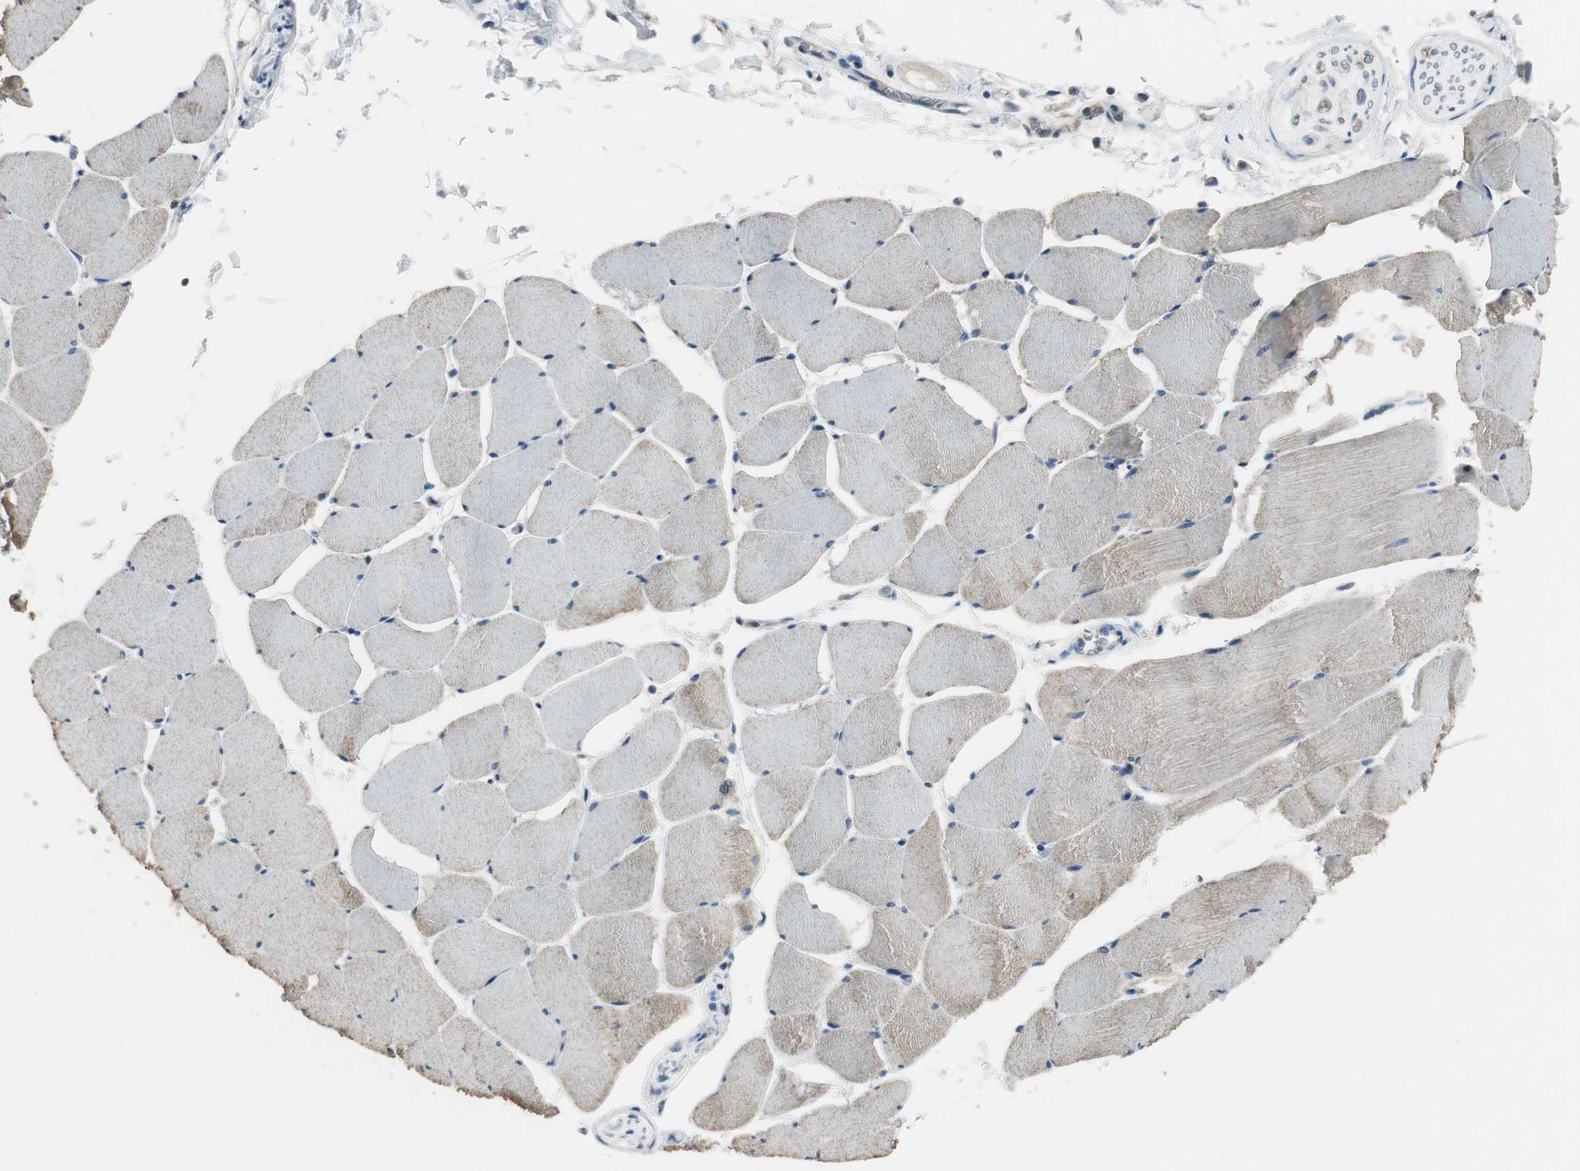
{"staining": {"intensity": "moderate", "quantity": ">75%", "location": "cytoplasmic/membranous"}, "tissue": "skeletal muscle", "cell_type": "Myocytes", "image_type": "normal", "snomed": [{"axis": "morphology", "description": "Normal tissue, NOS"}, {"axis": "topography", "description": "Skeletal muscle"}], "caption": "Unremarkable skeletal muscle was stained to show a protein in brown. There is medium levels of moderate cytoplasmic/membranous positivity in about >75% of myocytes.", "gene": "MSTO1", "patient": {"sex": "male", "age": 62}}